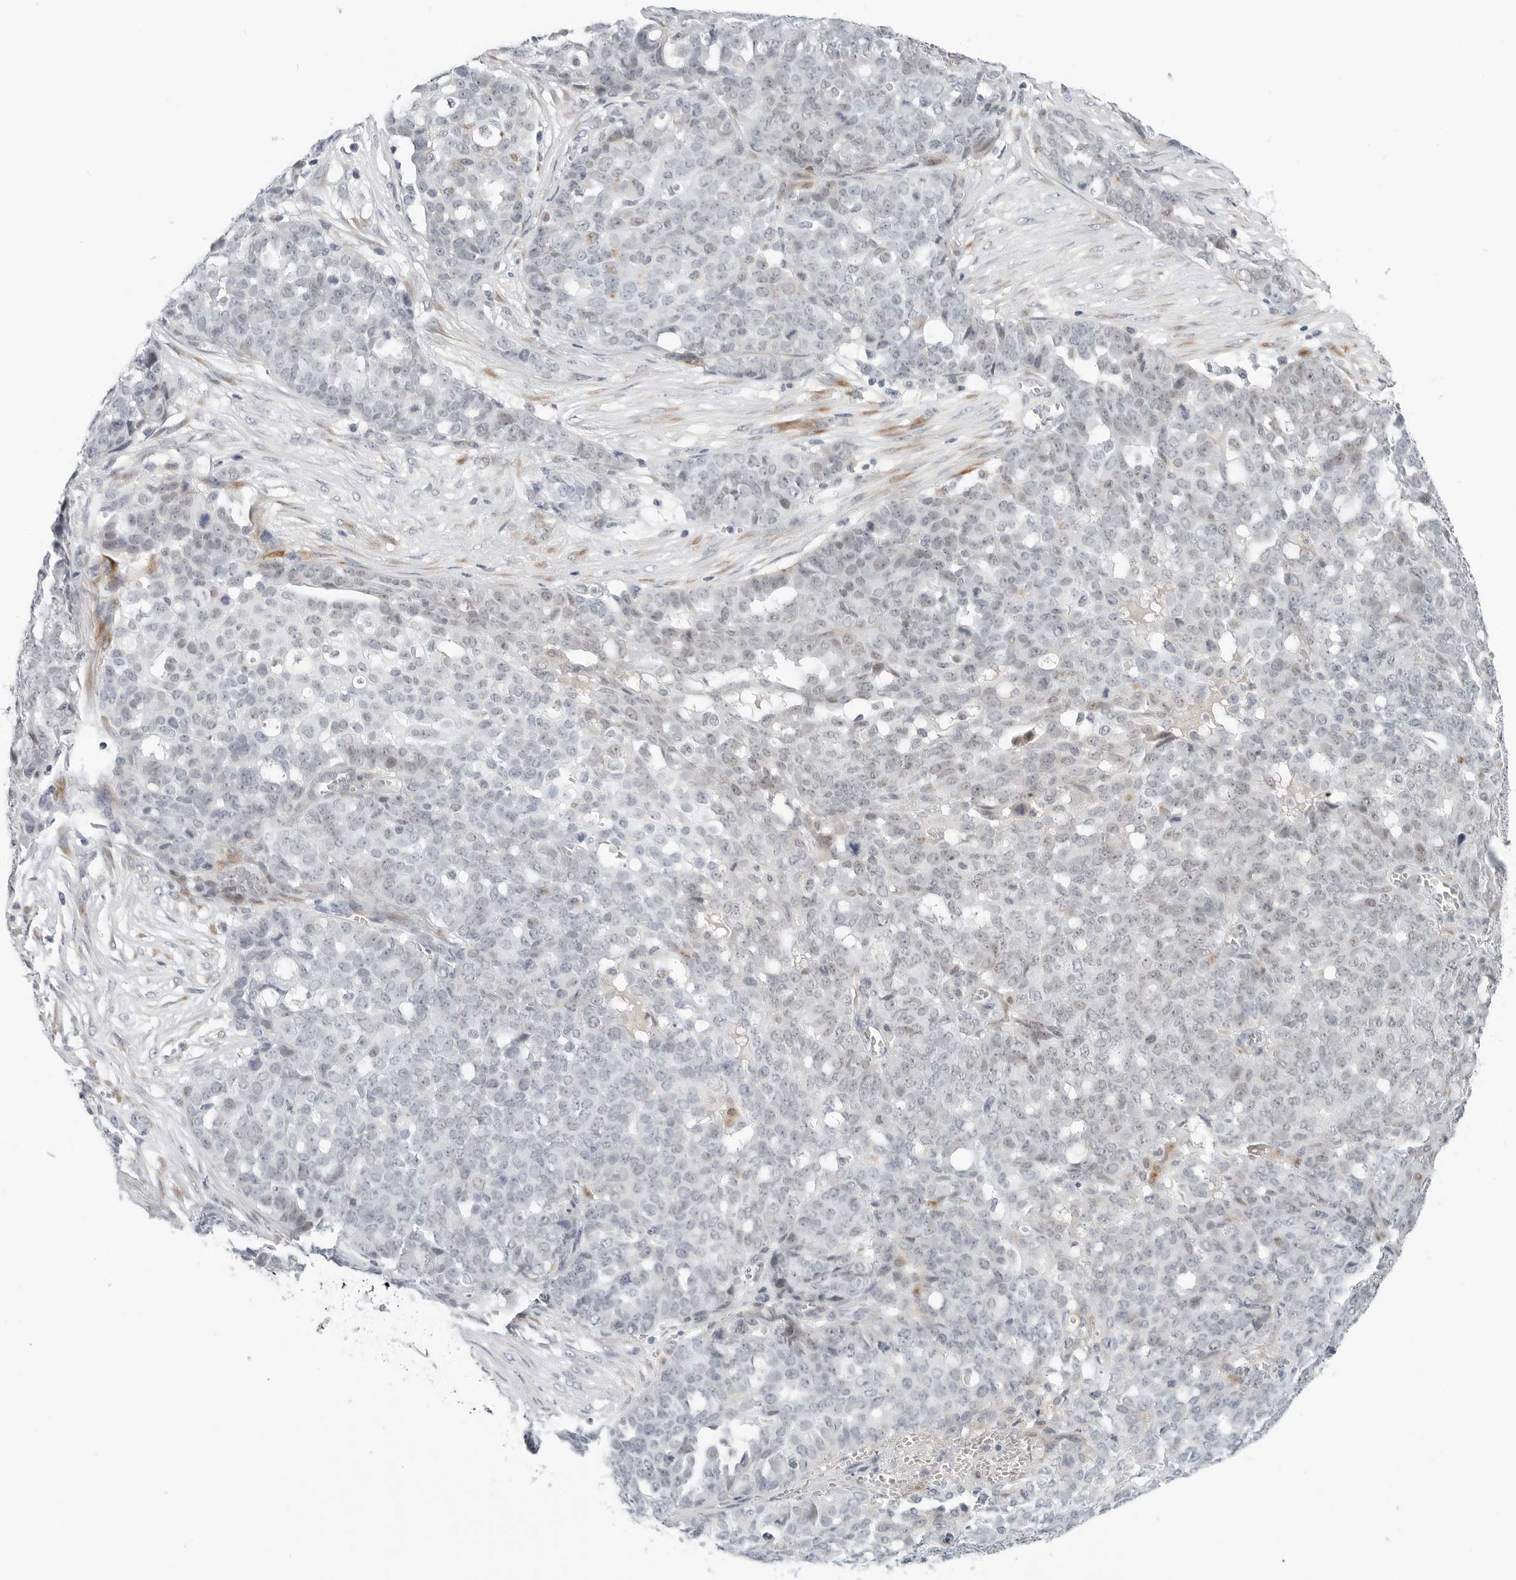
{"staining": {"intensity": "negative", "quantity": "none", "location": "none"}, "tissue": "ovarian cancer", "cell_type": "Tumor cells", "image_type": "cancer", "snomed": [{"axis": "morphology", "description": "Cystadenocarcinoma, serous, NOS"}, {"axis": "topography", "description": "Soft tissue"}, {"axis": "topography", "description": "Ovary"}], "caption": "An immunohistochemistry (IHC) image of ovarian cancer is shown. There is no staining in tumor cells of ovarian cancer.", "gene": "TSEN2", "patient": {"sex": "female", "age": 57}}